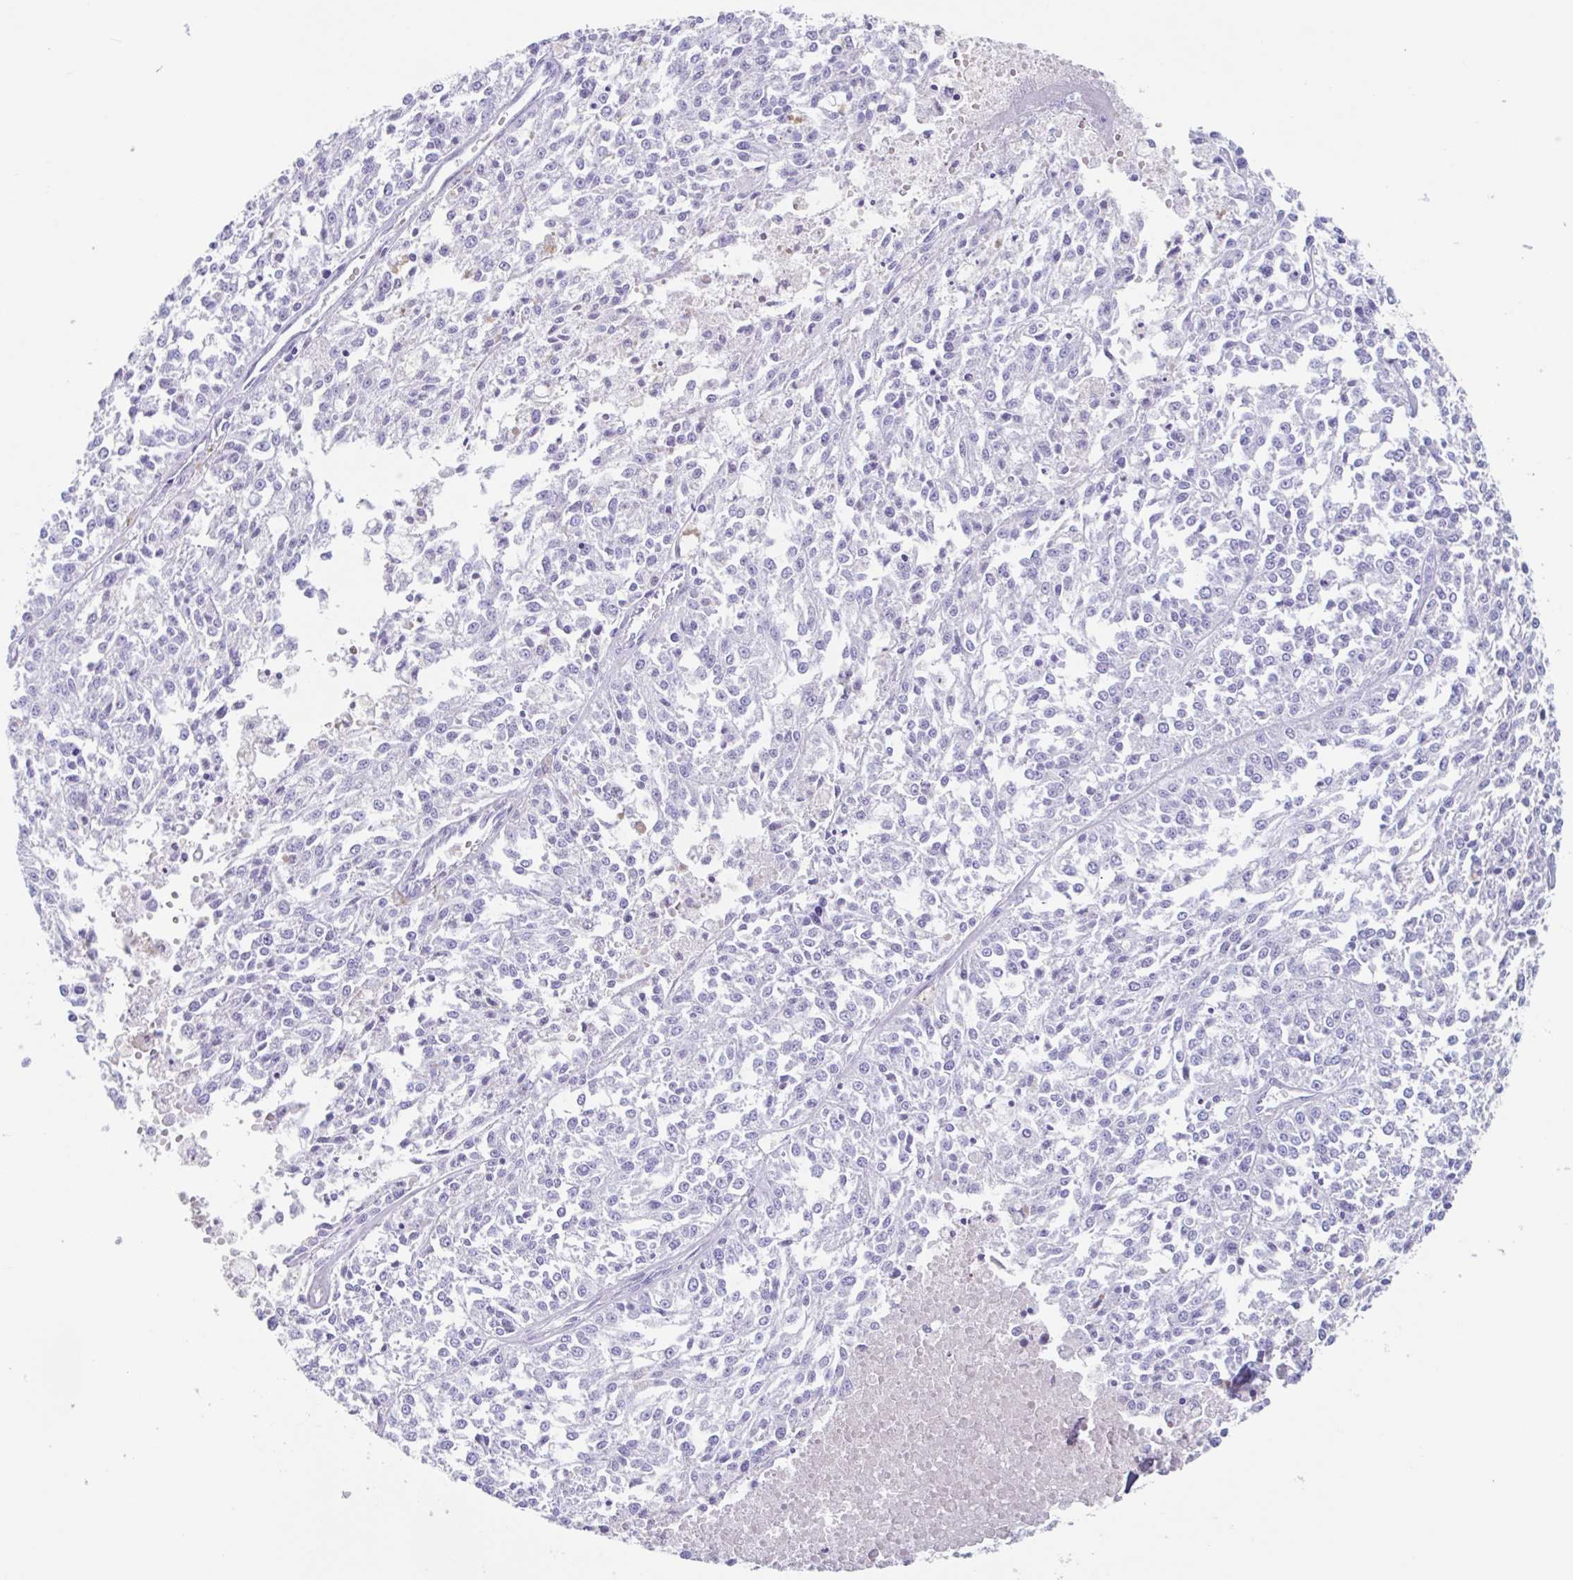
{"staining": {"intensity": "negative", "quantity": "none", "location": "none"}, "tissue": "melanoma", "cell_type": "Tumor cells", "image_type": "cancer", "snomed": [{"axis": "morphology", "description": "Malignant melanoma, NOS"}, {"axis": "topography", "description": "Skin"}], "caption": "Tumor cells are negative for brown protein staining in melanoma.", "gene": "TAS2R41", "patient": {"sex": "female", "age": 64}}